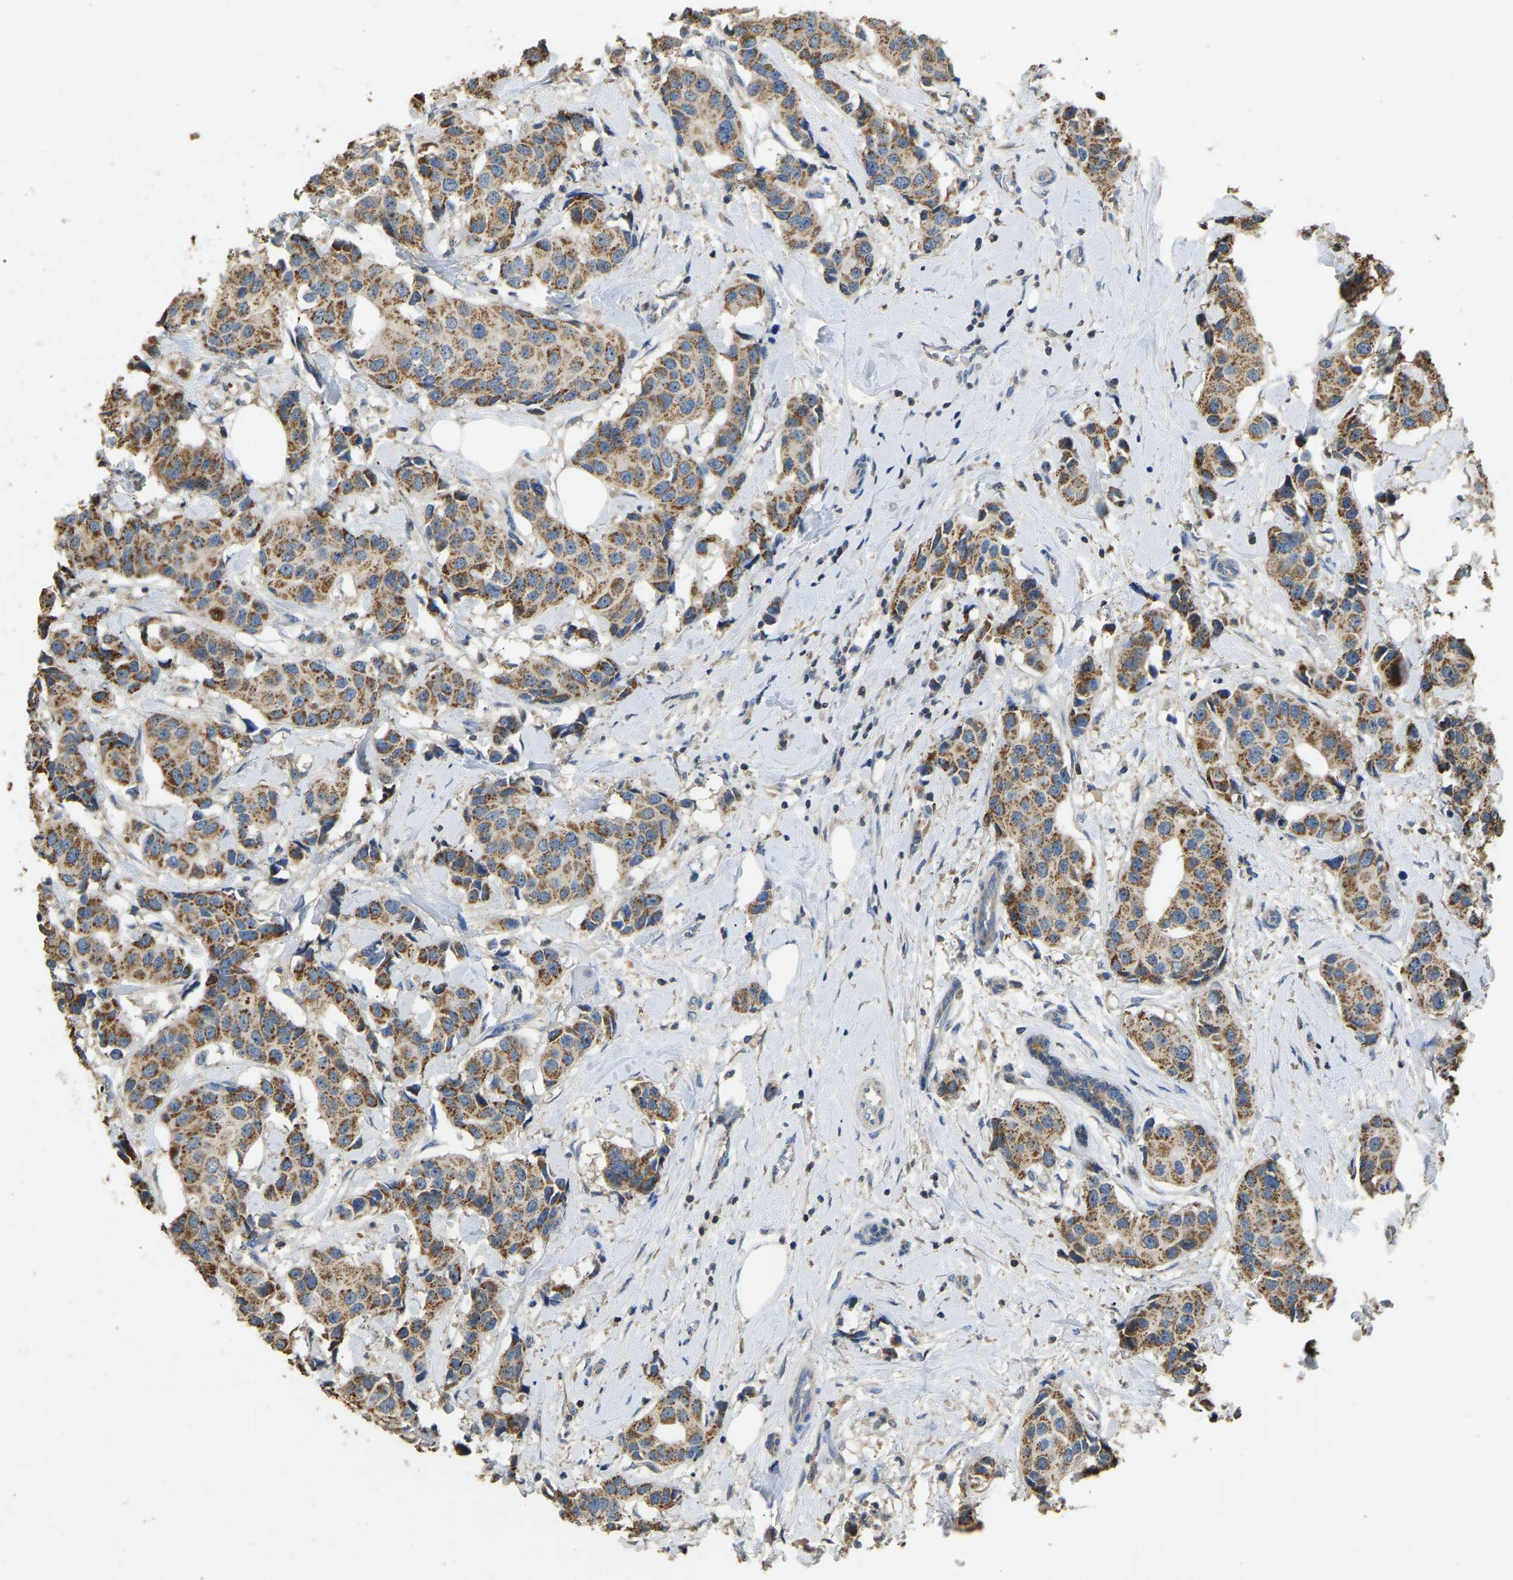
{"staining": {"intensity": "strong", "quantity": ">75%", "location": "cytoplasmic/membranous"}, "tissue": "breast cancer", "cell_type": "Tumor cells", "image_type": "cancer", "snomed": [{"axis": "morphology", "description": "Normal tissue, NOS"}, {"axis": "morphology", "description": "Duct carcinoma"}, {"axis": "topography", "description": "Breast"}], "caption": "Strong cytoplasmic/membranous positivity is present in about >75% of tumor cells in breast cancer.", "gene": "TUFM", "patient": {"sex": "female", "age": 39}}